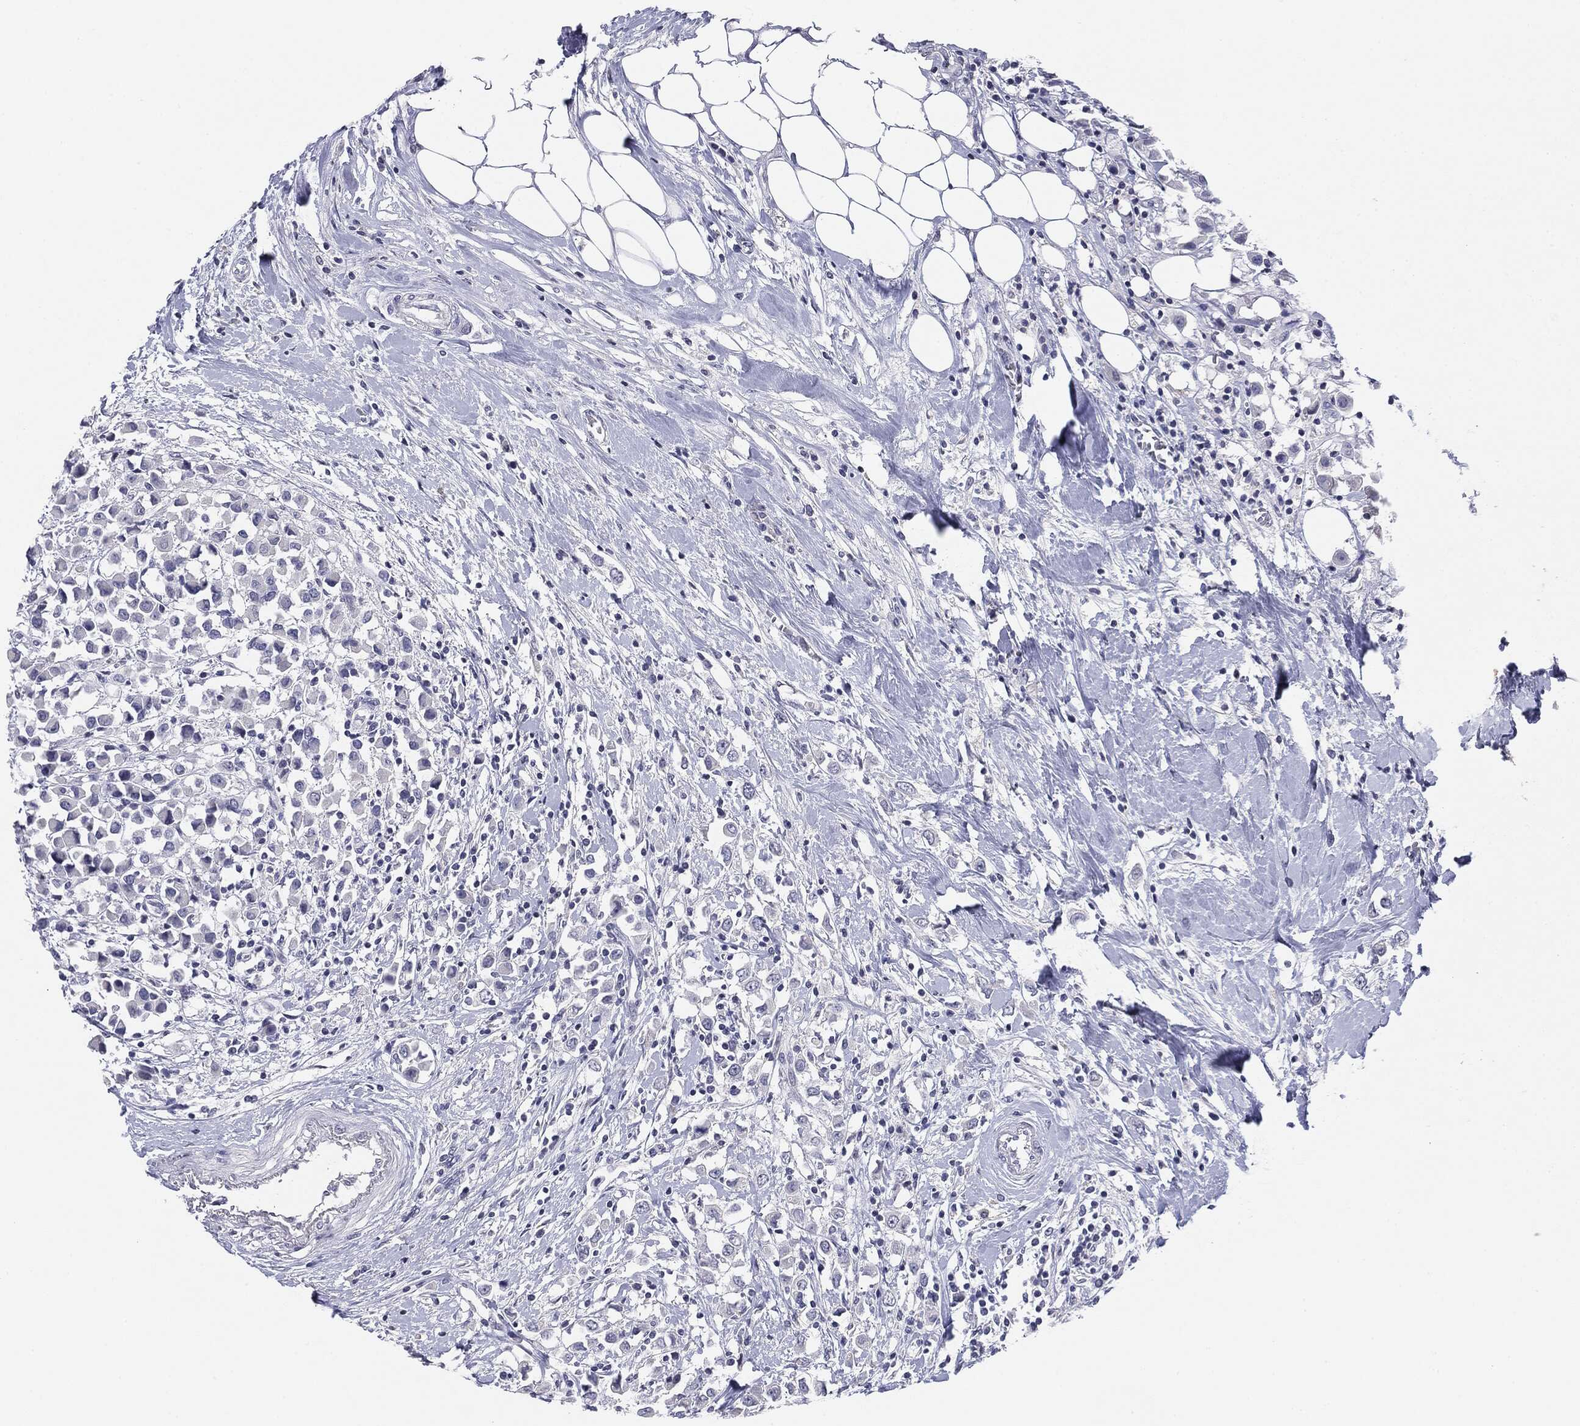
{"staining": {"intensity": "negative", "quantity": "none", "location": "none"}, "tissue": "breast cancer", "cell_type": "Tumor cells", "image_type": "cancer", "snomed": [{"axis": "morphology", "description": "Duct carcinoma"}, {"axis": "topography", "description": "Breast"}], "caption": "Protein analysis of breast cancer demonstrates no significant positivity in tumor cells.", "gene": "SERPINB4", "patient": {"sex": "female", "age": 61}}